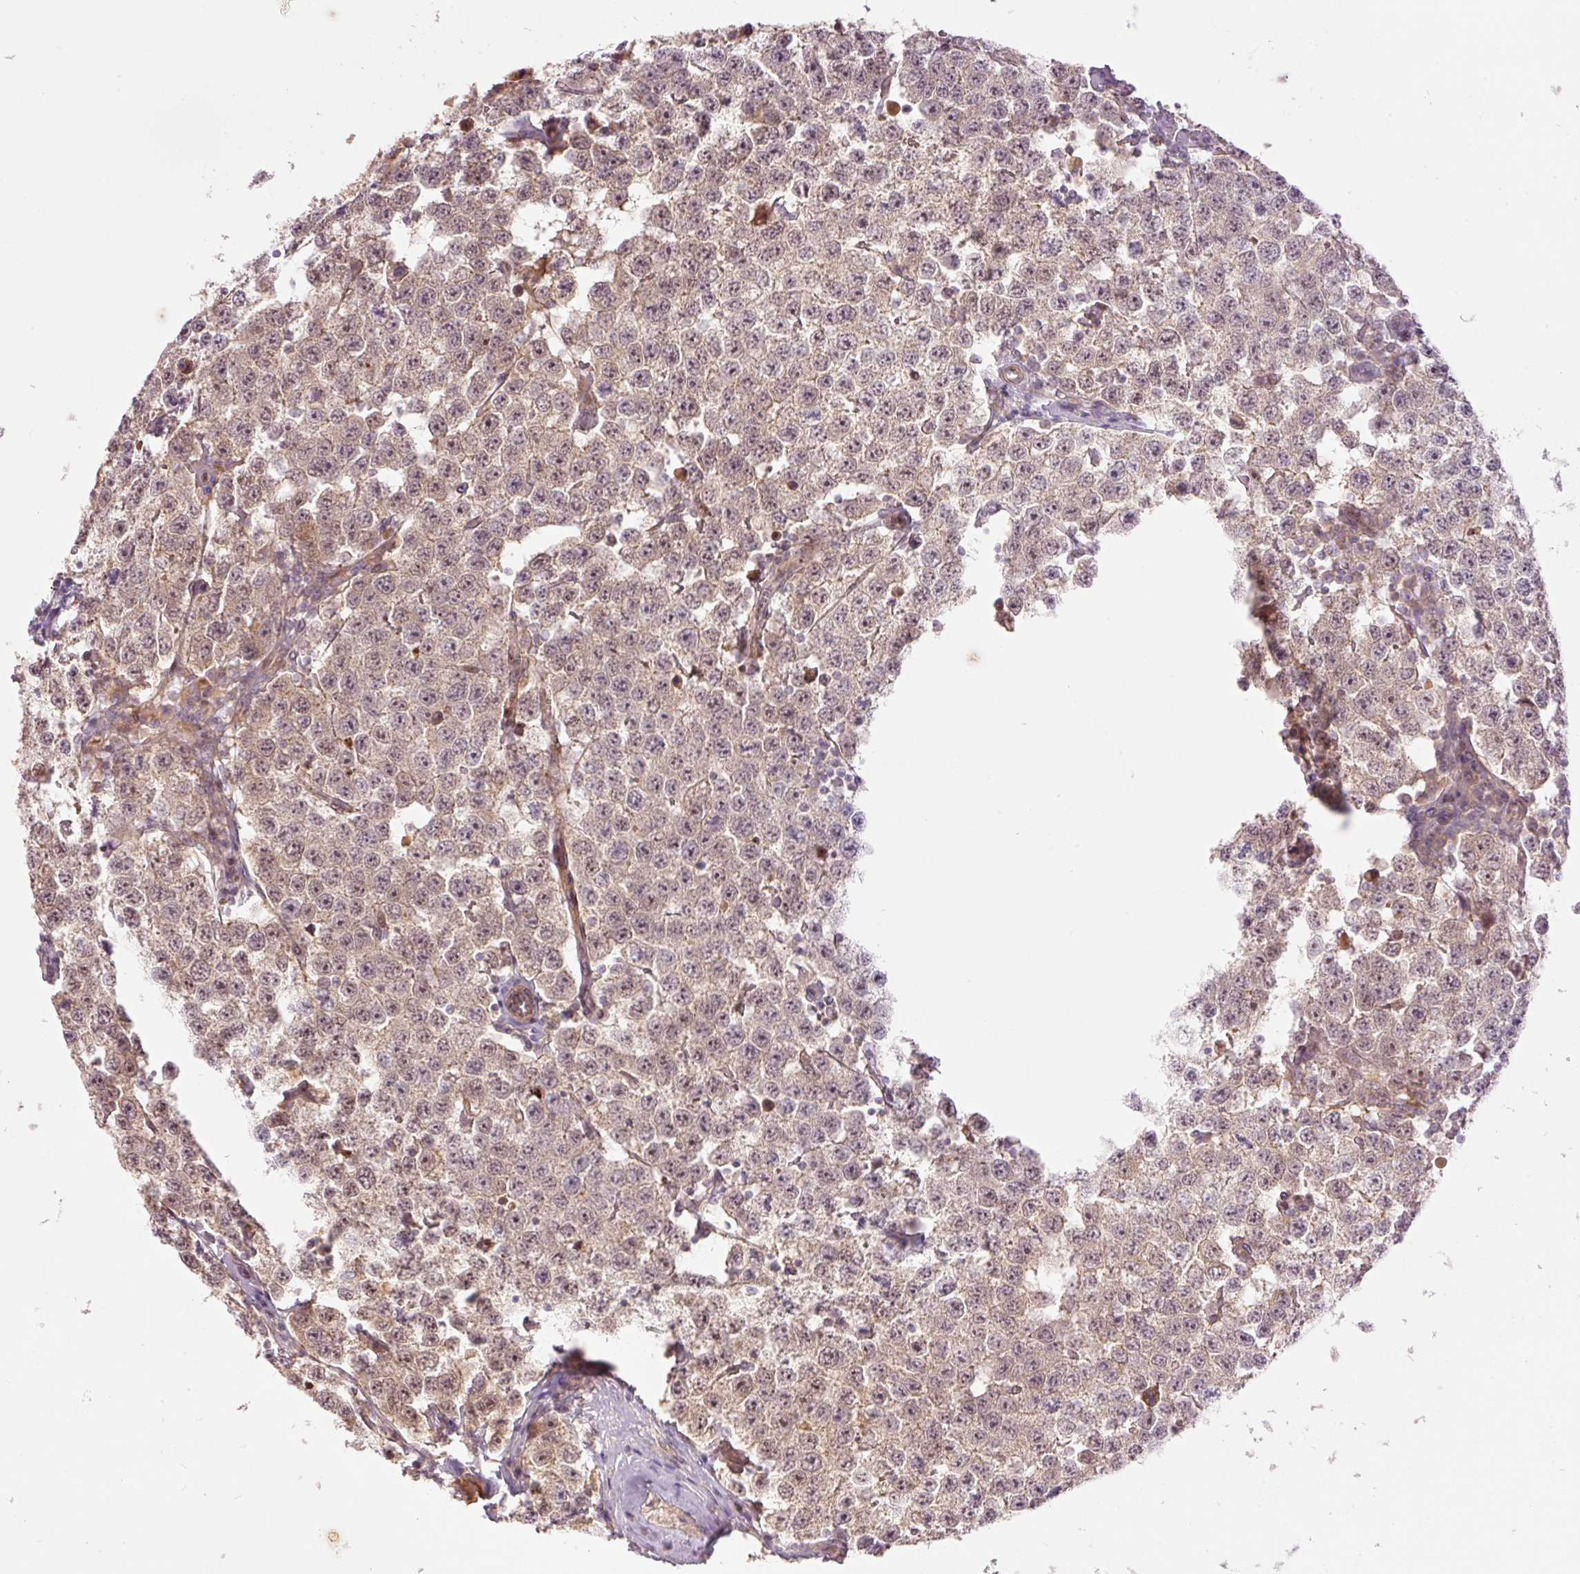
{"staining": {"intensity": "weak", "quantity": ">75%", "location": "cytoplasmic/membranous,nuclear"}, "tissue": "testis cancer", "cell_type": "Tumor cells", "image_type": "cancer", "snomed": [{"axis": "morphology", "description": "Seminoma, NOS"}, {"axis": "topography", "description": "Testis"}], "caption": "DAB (3,3'-diaminobenzidine) immunohistochemical staining of human seminoma (testis) reveals weak cytoplasmic/membranous and nuclear protein positivity in approximately >75% of tumor cells. (DAB (3,3'-diaminobenzidine) IHC, brown staining for protein, blue staining for nuclei).", "gene": "SLC29A3", "patient": {"sex": "male", "age": 34}}